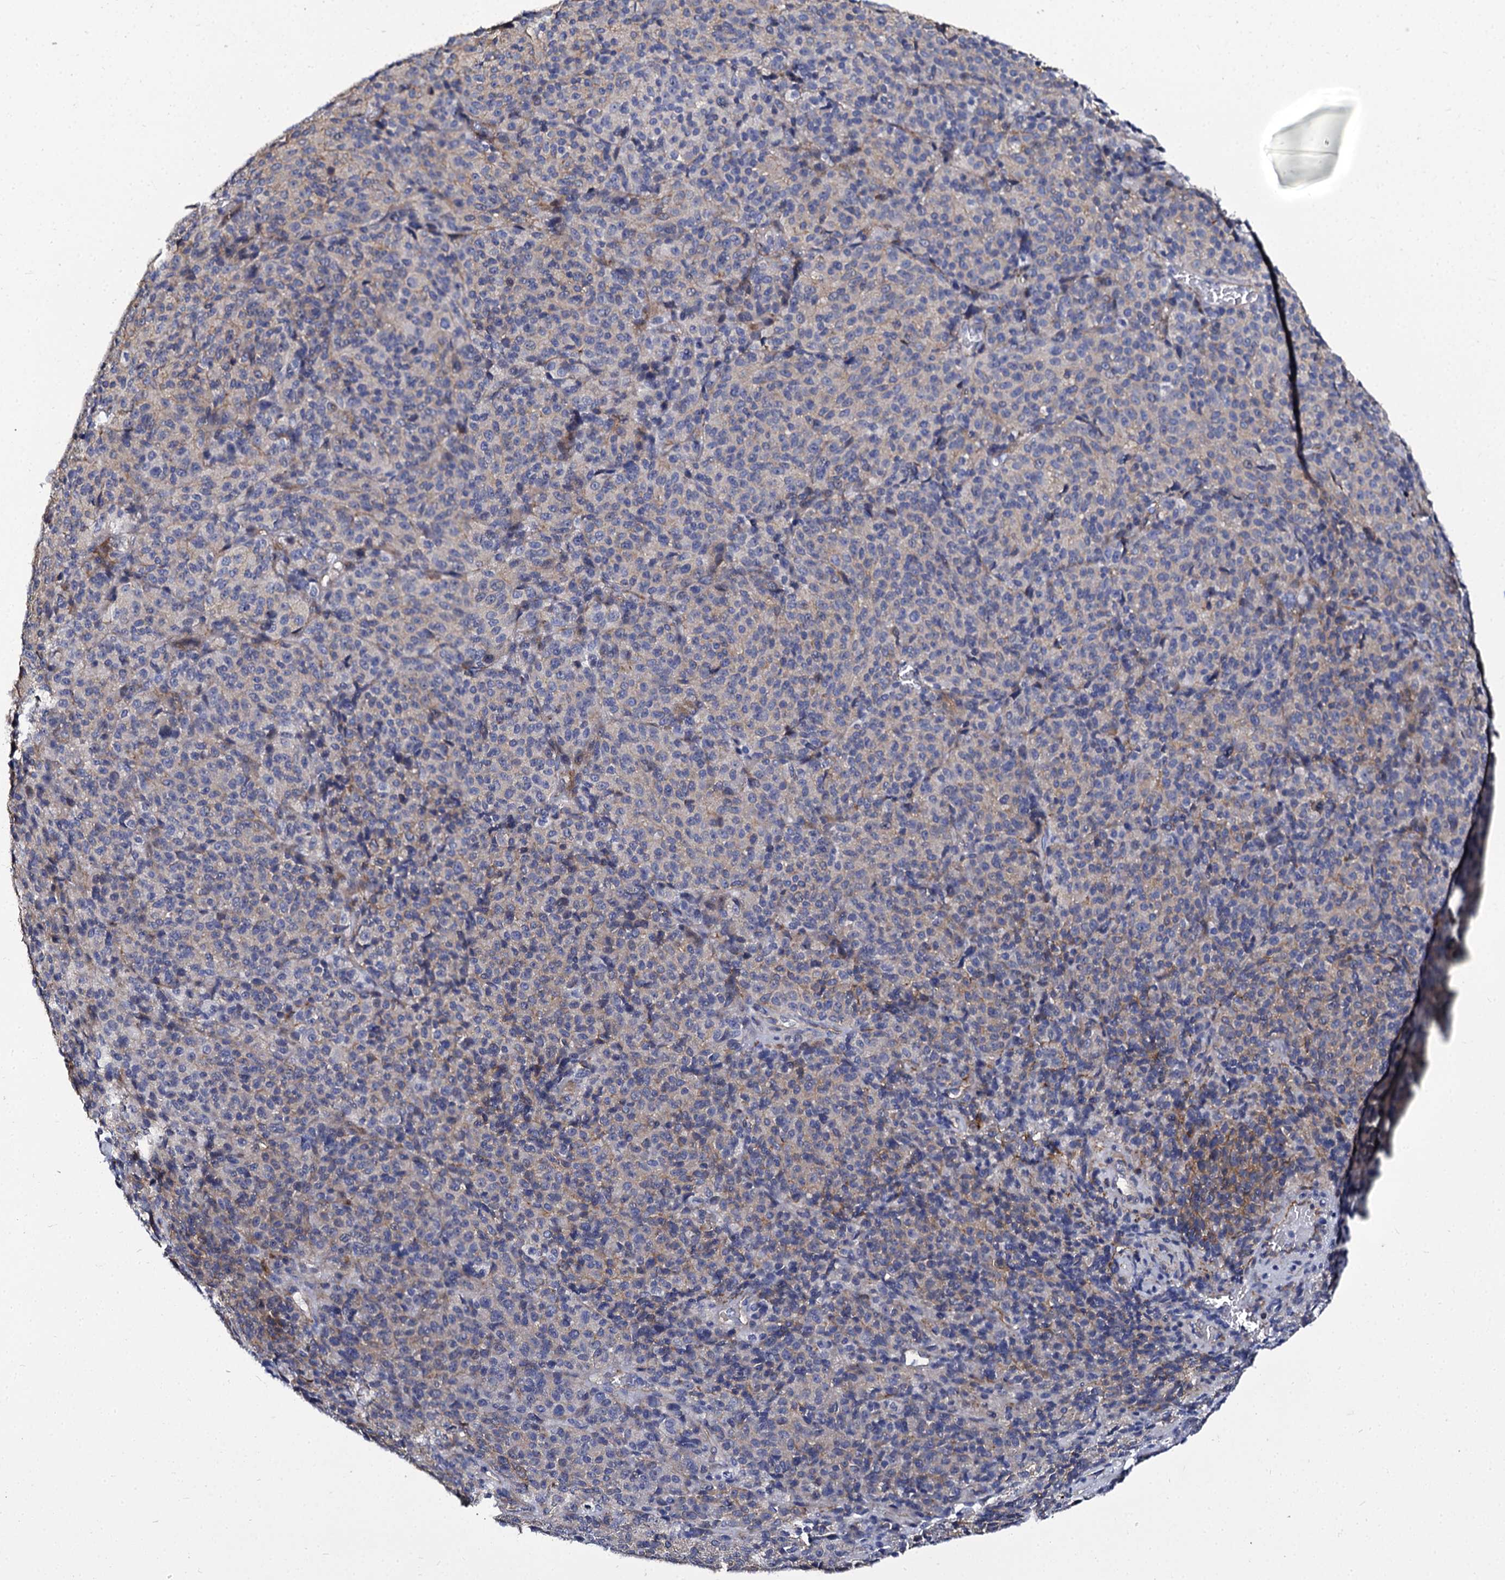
{"staining": {"intensity": "negative", "quantity": "none", "location": "none"}, "tissue": "melanoma", "cell_type": "Tumor cells", "image_type": "cancer", "snomed": [{"axis": "morphology", "description": "Malignant melanoma, Metastatic site"}, {"axis": "topography", "description": "Brain"}], "caption": "Melanoma was stained to show a protein in brown. There is no significant staining in tumor cells.", "gene": "CBFB", "patient": {"sex": "female", "age": 56}}